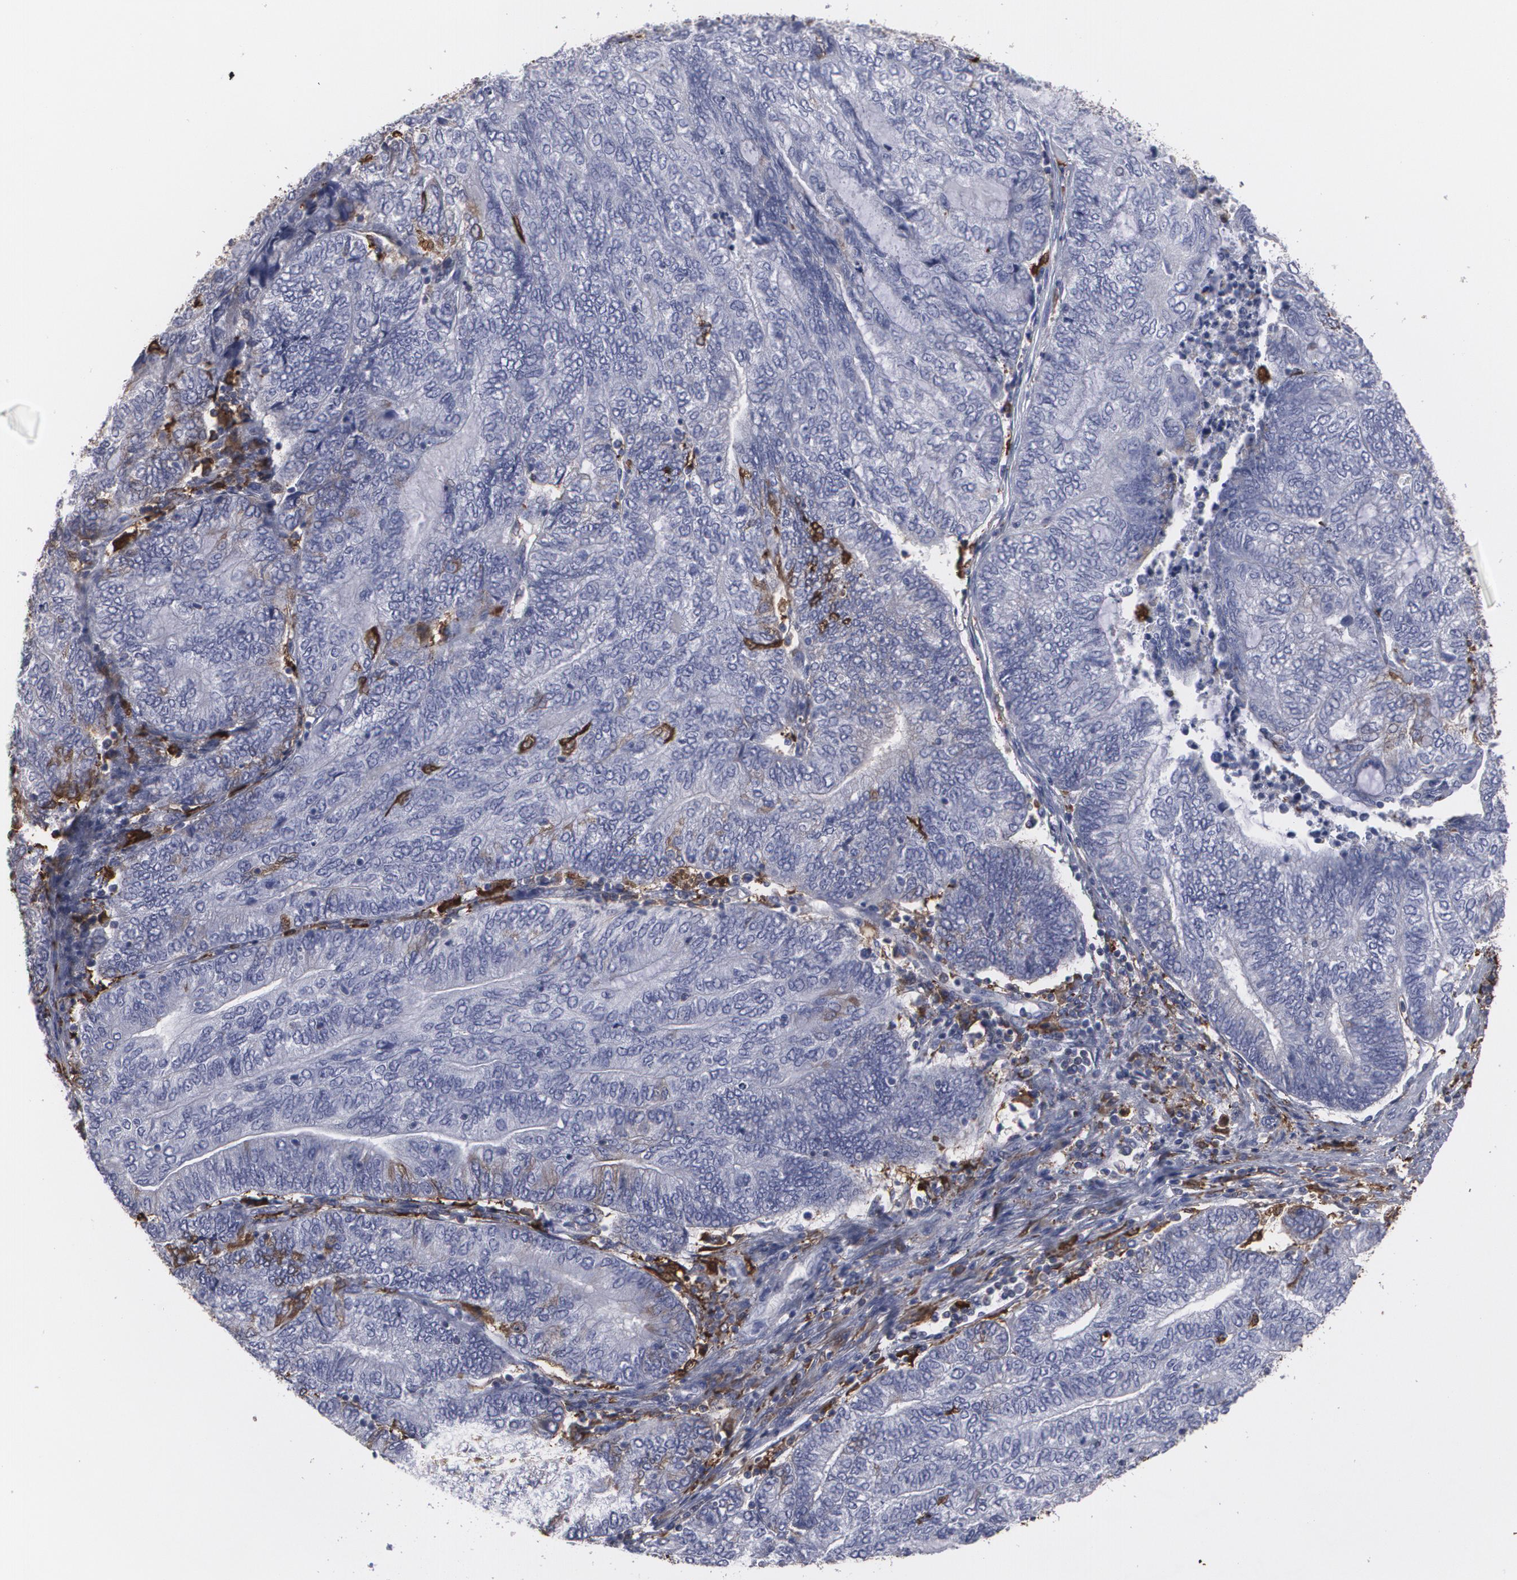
{"staining": {"intensity": "negative", "quantity": "none", "location": "none"}, "tissue": "endometrial cancer", "cell_type": "Tumor cells", "image_type": "cancer", "snomed": [{"axis": "morphology", "description": "Adenocarcinoma, NOS"}, {"axis": "topography", "description": "Uterus"}, {"axis": "topography", "description": "Endometrium"}], "caption": "Immunohistochemical staining of endometrial cancer shows no significant staining in tumor cells. The staining is performed using DAB brown chromogen with nuclei counter-stained in using hematoxylin.", "gene": "ODC1", "patient": {"sex": "female", "age": 70}}